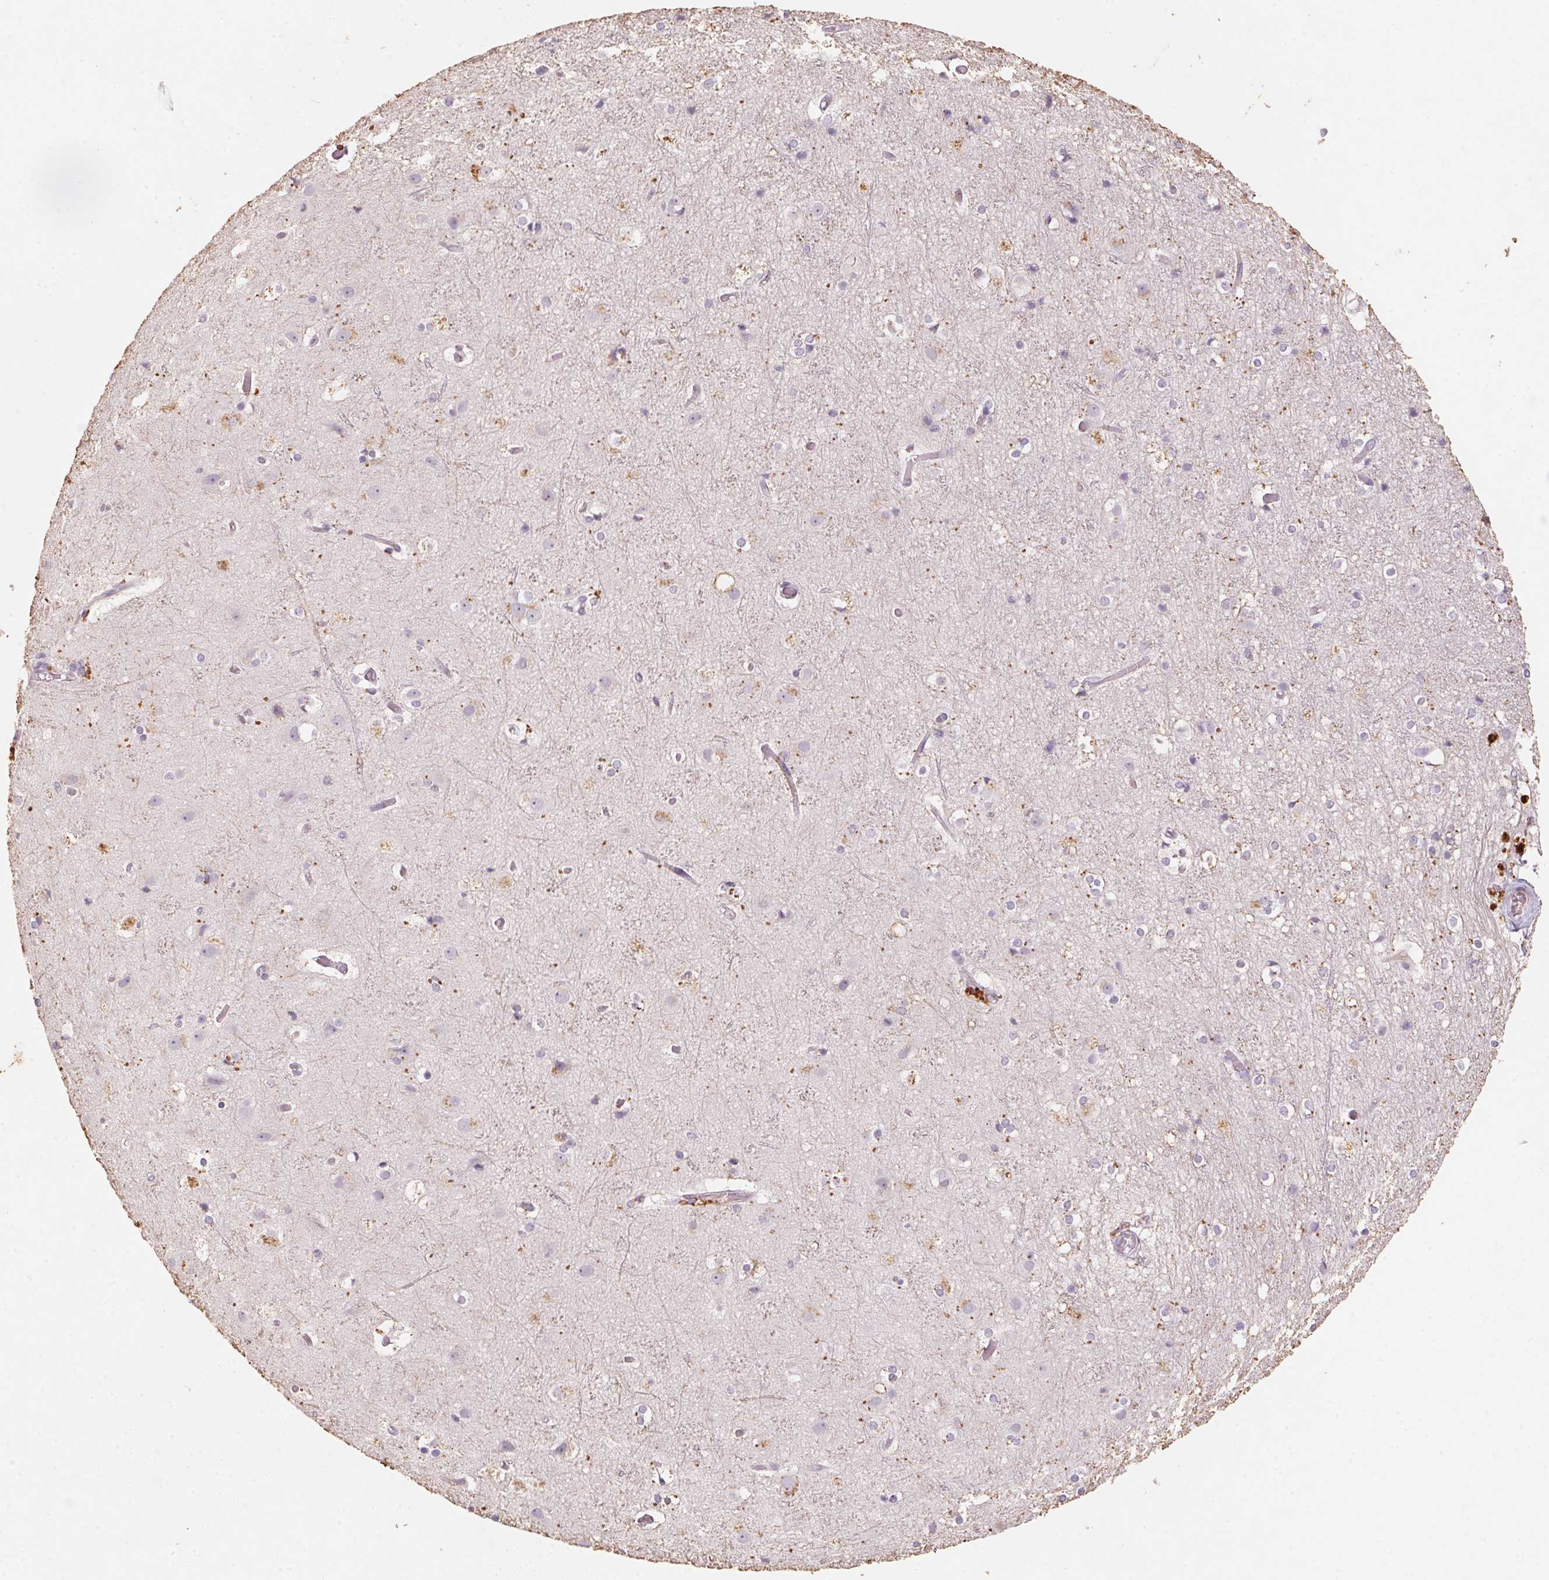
{"staining": {"intensity": "negative", "quantity": "none", "location": "none"}, "tissue": "cerebral cortex", "cell_type": "Endothelial cells", "image_type": "normal", "snomed": [{"axis": "morphology", "description": "Normal tissue, NOS"}, {"axis": "topography", "description": "Cerebral cortex"}], "caption": "The histopathology image shows no significant expression in endothelial cells of cerebral cortex.", "gene": "CXCL5", "patient": {"sex": "female", "age": 52}}